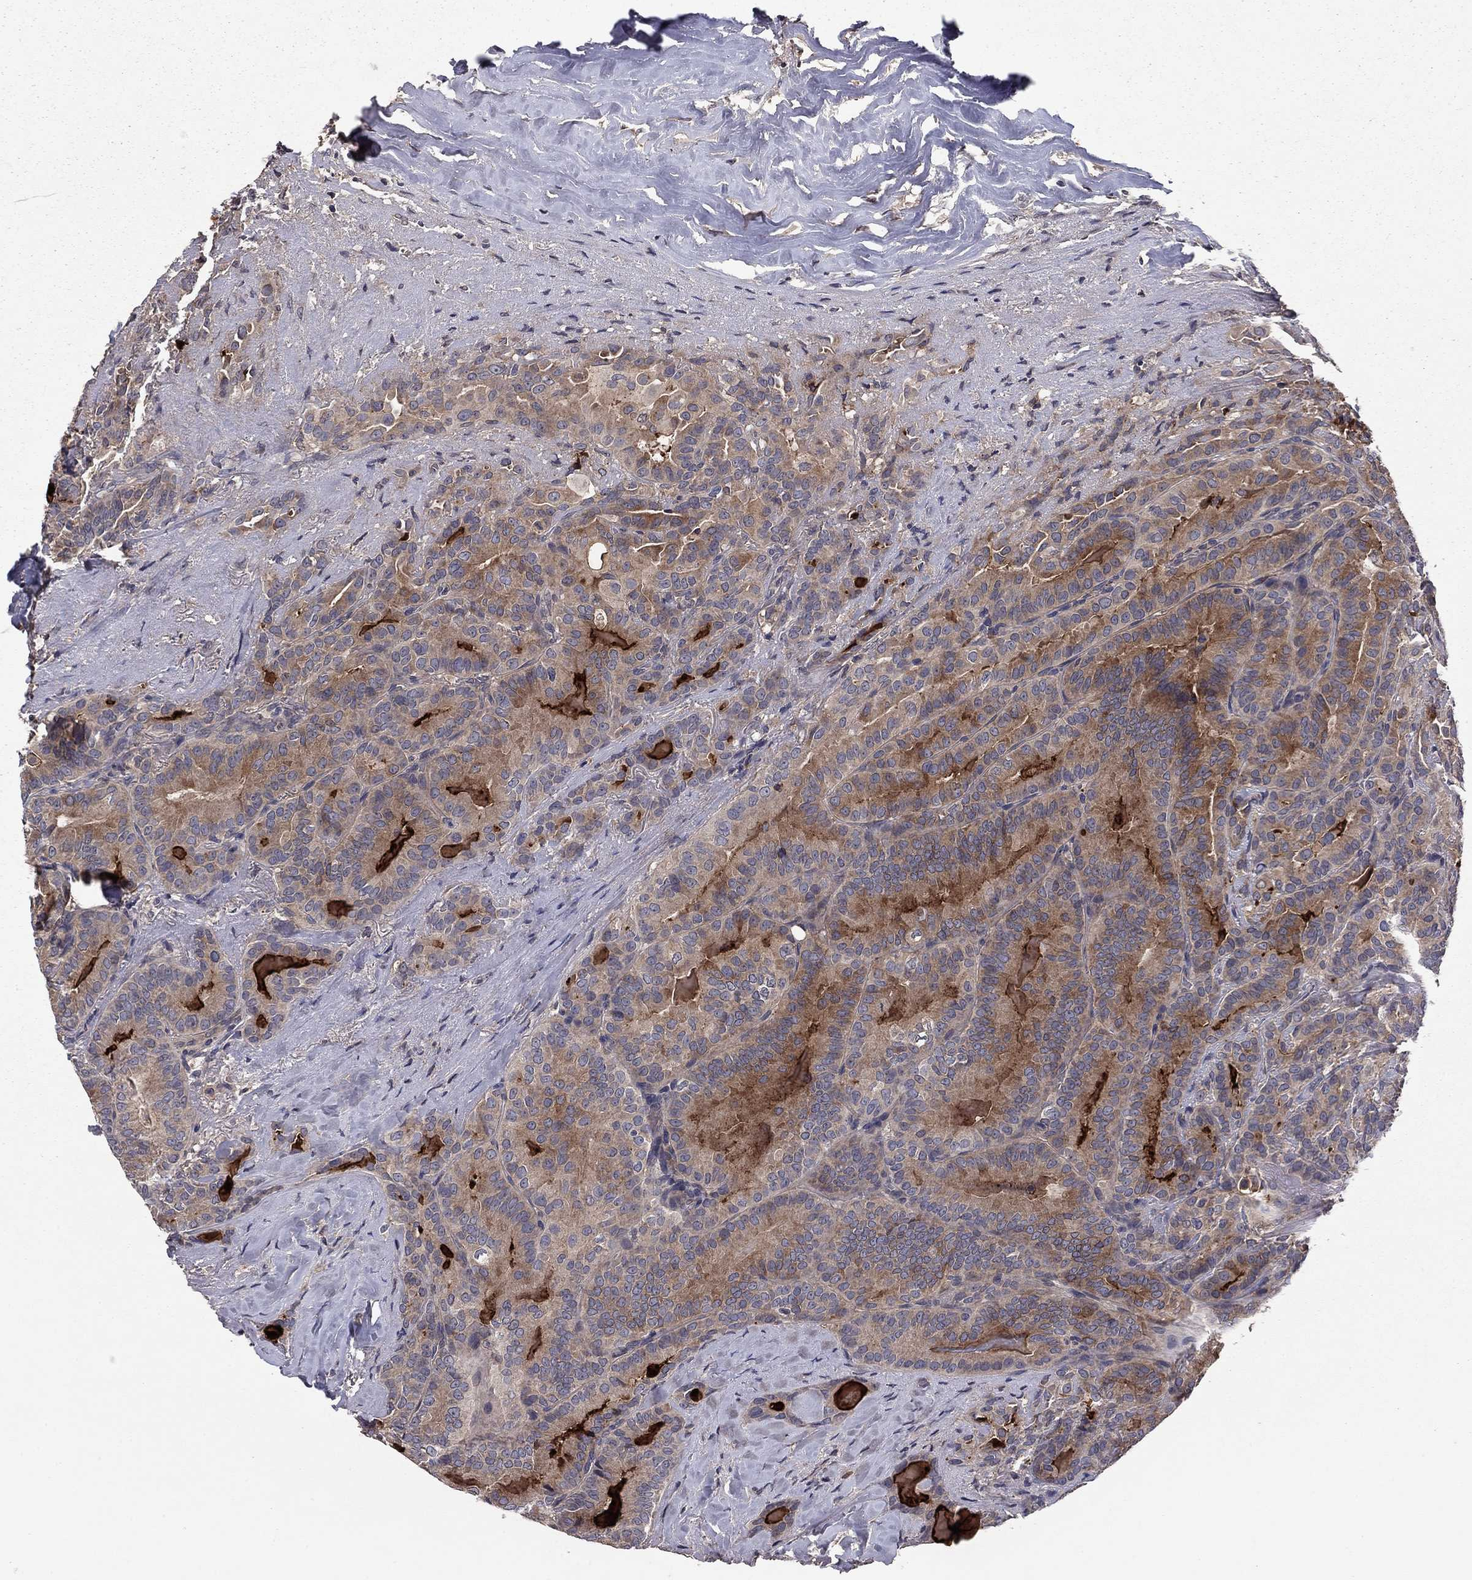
{"staining": {"intensity": "moderate", "quantity": "<25%", "location": "cytoplasmic/membranous"}, "tissue": "thyroid cancer", "cell_type": "Tumor cells", "image_type": "cancer", "snomed": [{"axis": "morphology", "description": "Papillary adenocarcinoma, NOS"}, {"axis": "topography", "description": "Thyroid gland"}], "caption": "IHC histopathology image of neoplastic tissue: thyroid cancer stained using immunohistochemistry (IHC) shows low levels of moderate protein expression localized specifically in the cytoplasmic/membranous of tumor cells, appearing as a cytoplasmic/membranous brown color.", "gene": "PROS1", "patient": {"sex": "male", "age": 61}}